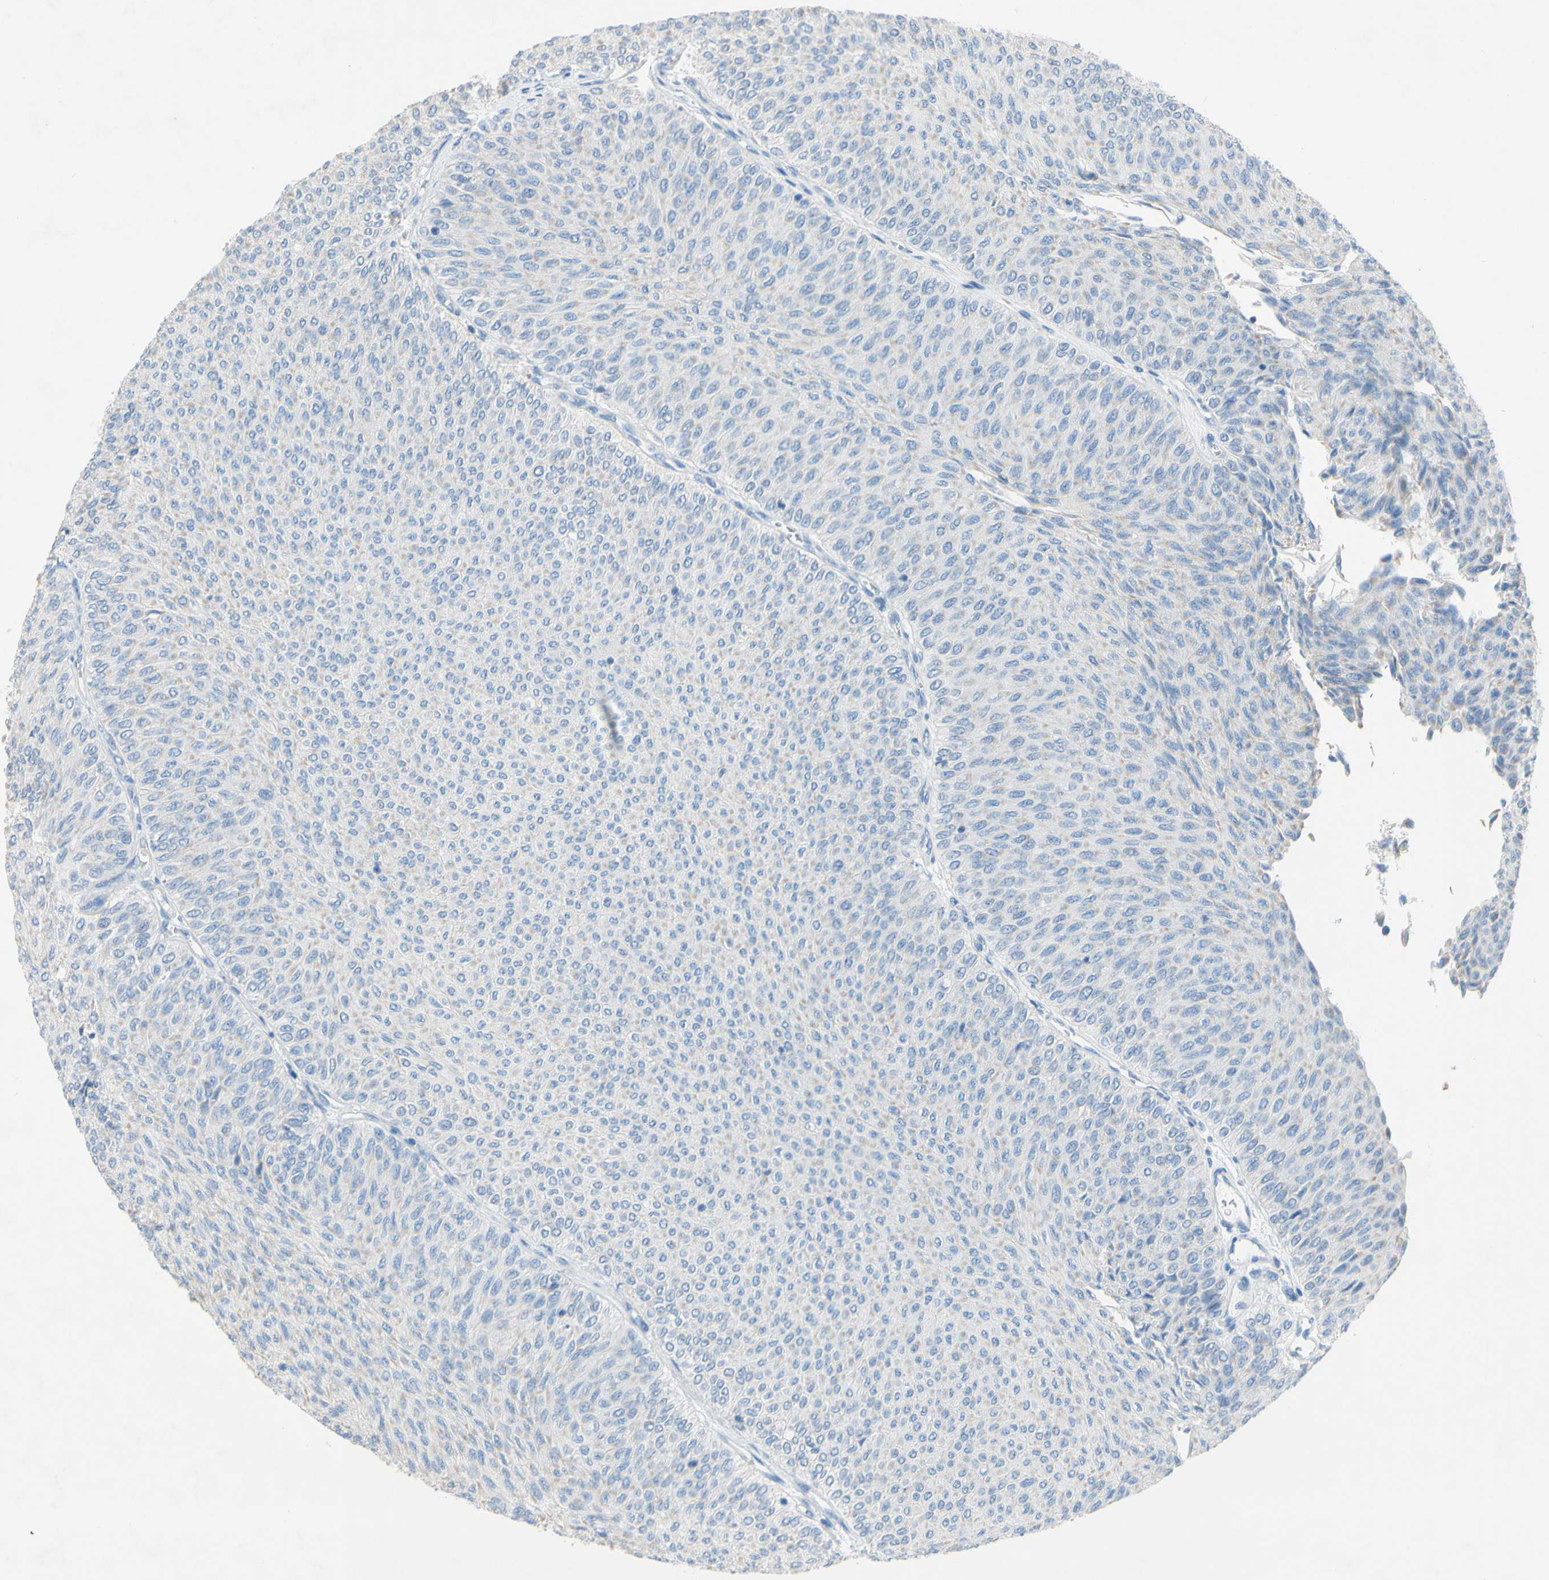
{"staining": {"intensity": "negative", "quantity": "none", "location": "none"}, "tissue": "urothelial cancer", "cell_type": "Tumor cells", "image_type": "cancer", "snomed": [{"axis": "morphology", "description": "Urothelial carcinoma, Low grade"}, {"axis": "topography", "description": "Urinary bladder"}], "caption": "Low-grade urothelial carcinoma was stained to show a protein in brown. There is no significant positivity in tumor cells.", "gene": "ACADL", "patient": {"sex": "male", "age": 78}}